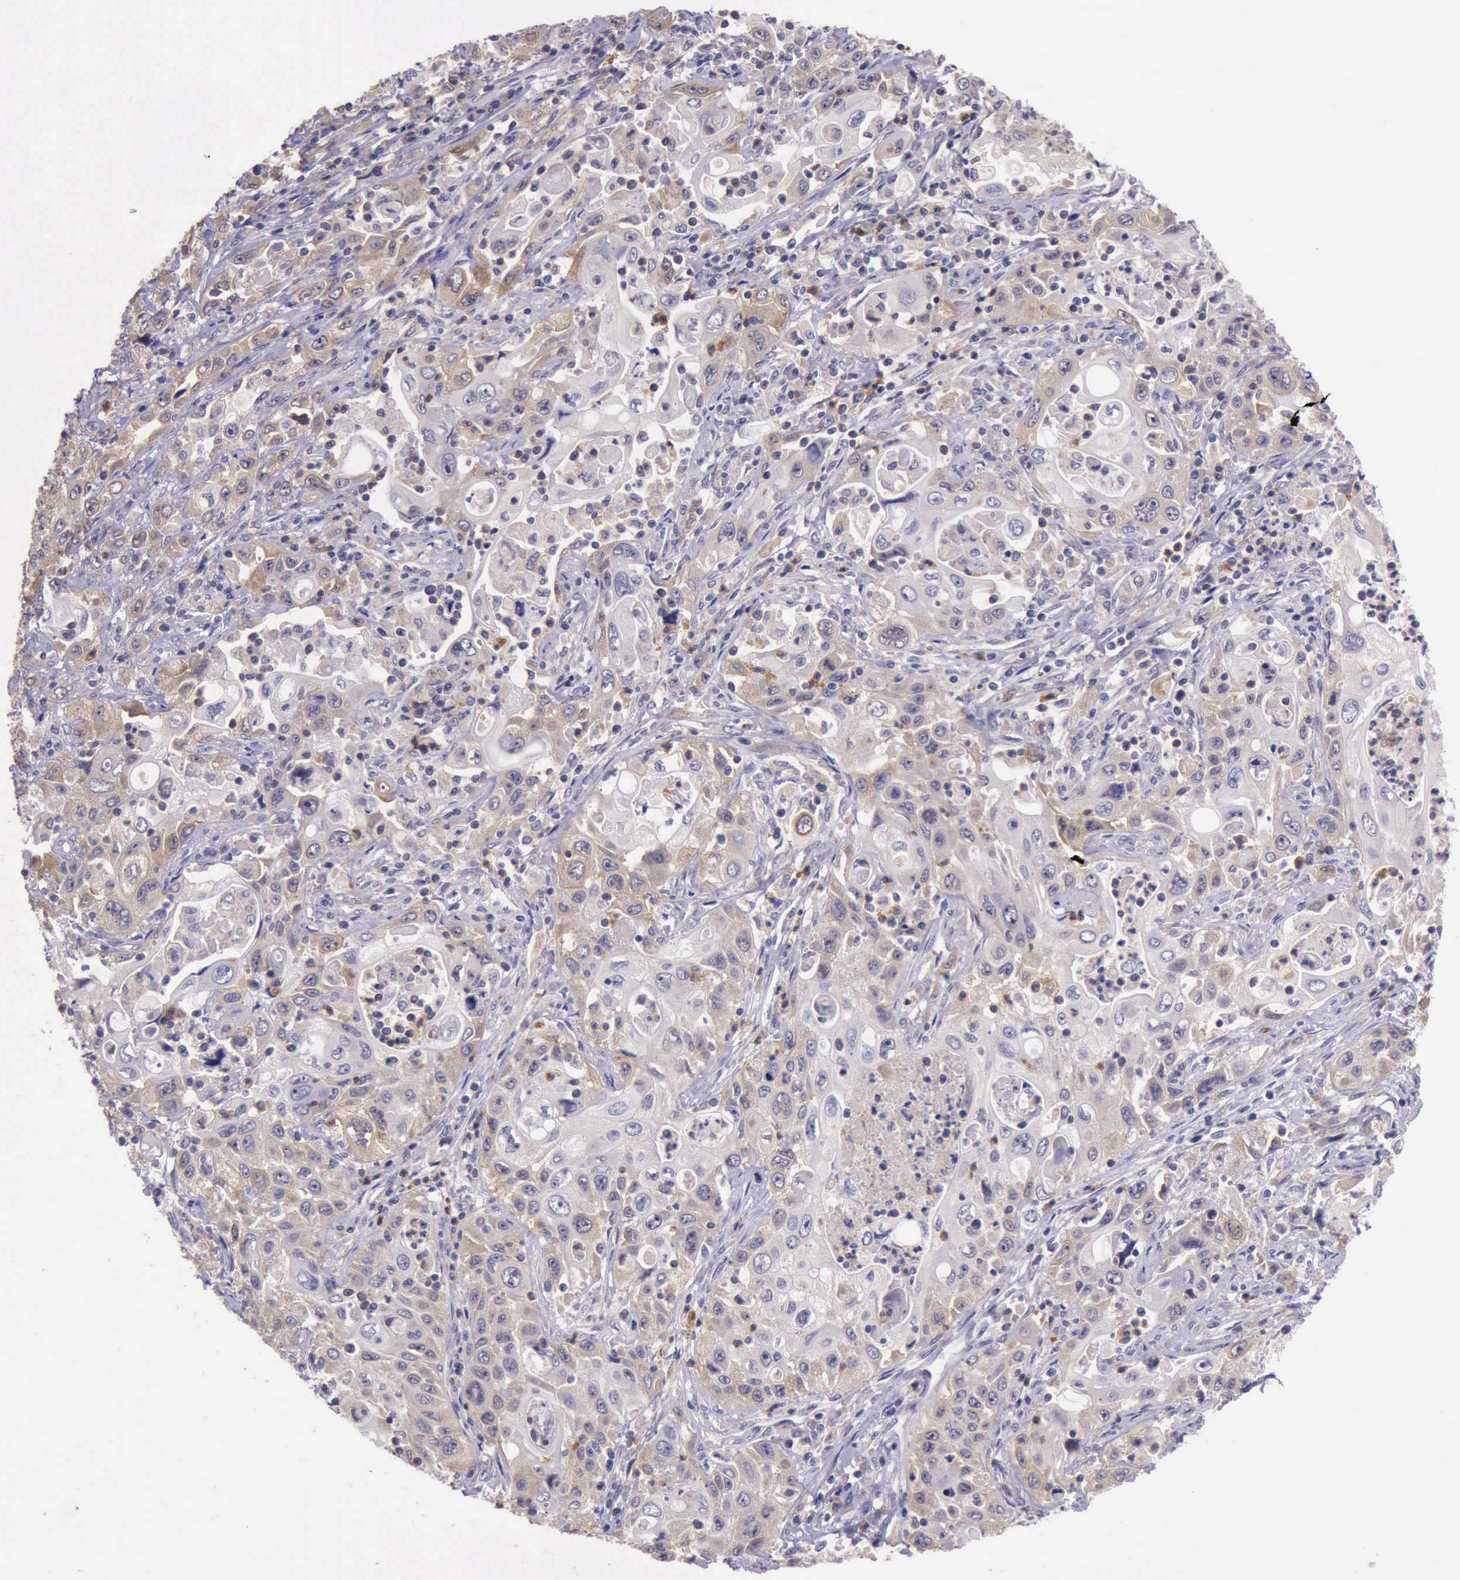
{"staining": {"intensity": "weak", "quantity": ">75%", "location": "cytoplasmic/membranous"}, "tissue": "pancreatic cancer", "cell_type": "Tumor cells", "image_type": "cancer", "snomed": [{"axis": "morphology", "description": "Adenocarcinoma, NOS"}, {"axis": "topography", "description": "Pancreas"}], "caption": "Adenocarcinoma (pancreatic) stained with a protein marker displays weak staining in tumor cells.", "gene": "PLEK2", "patient": {"sex": "male", "age": 70}}